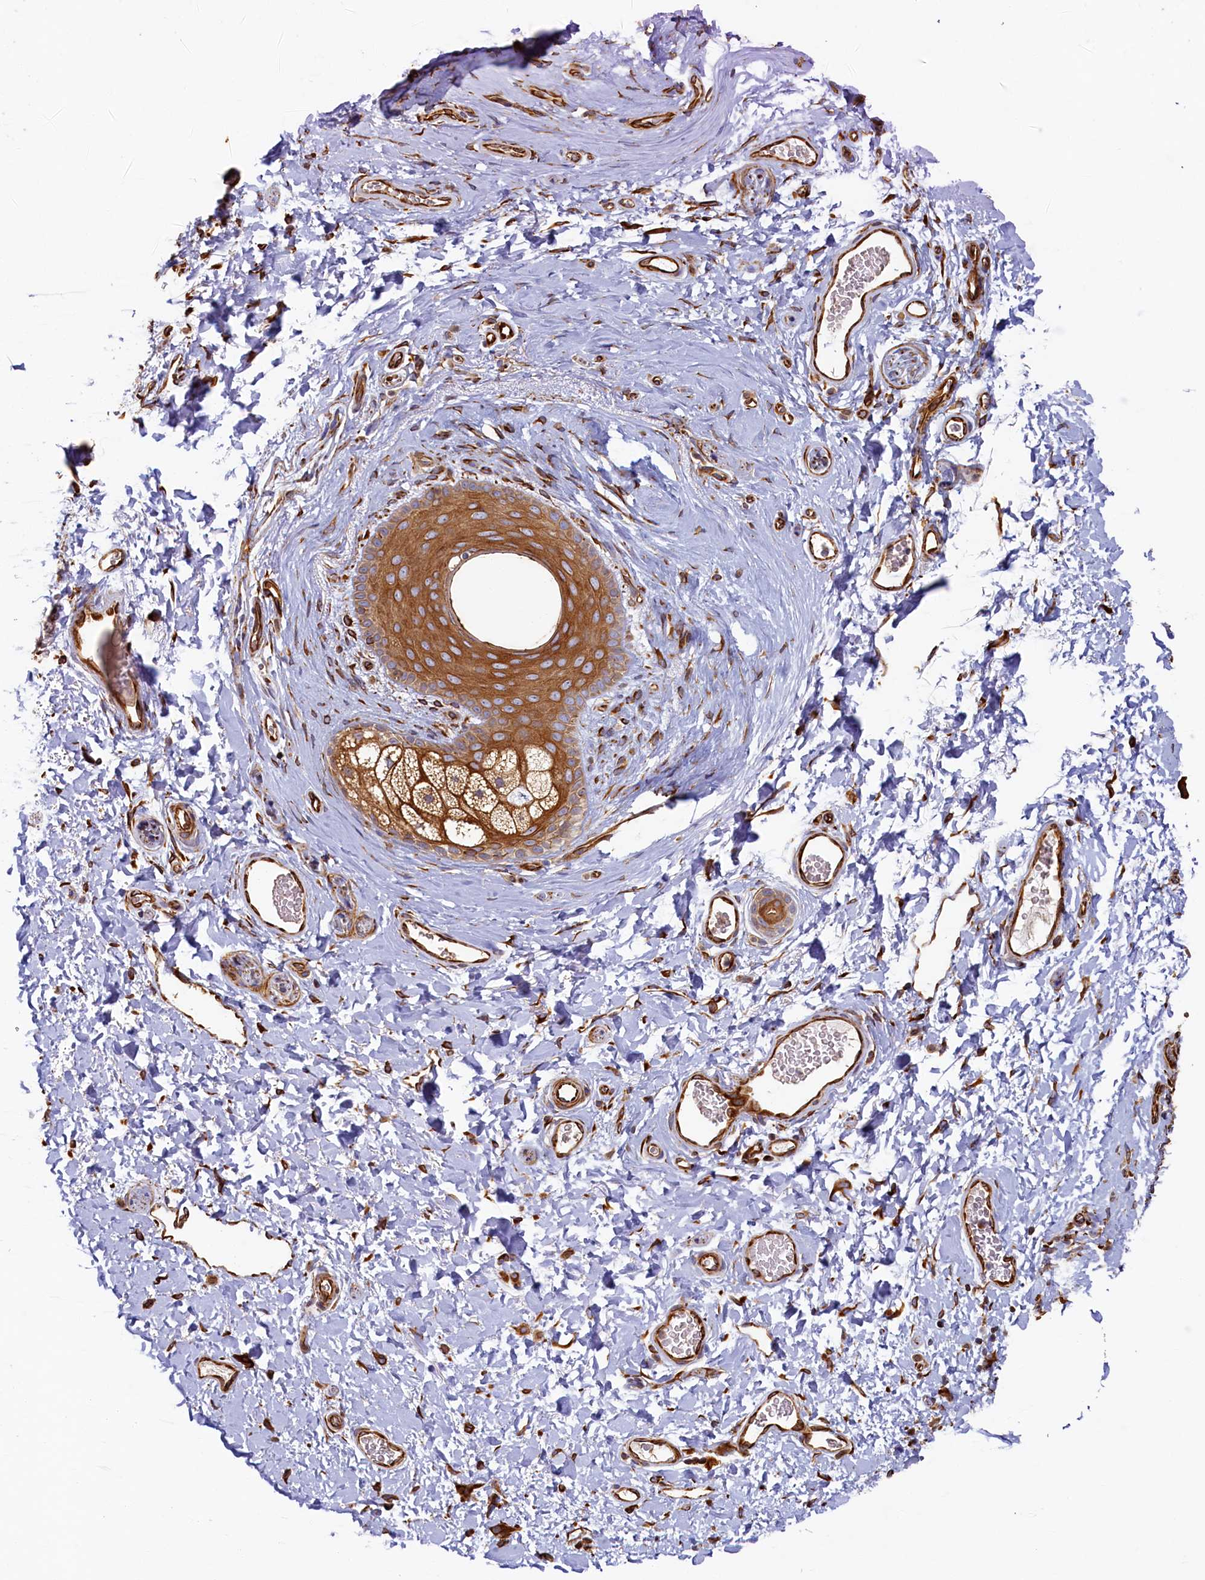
{"staining": {"intensity": "strong", "quantity": ">75%", "location": "cytoplasmic/membranous"}, "tissue": "skin", "cell_type": "Epidermal cells", "image_type": "normal", "snomed": [{"axis": "morphology", "description": "Normal tissue, NOS"}, {"axis": "topography", "description": "Anal"}], "caption": "Immunohistochemical staining of unremarkable human skin demonstrates high levels of strong cytoplasmic/membranous positivity in approximately >75% of epidermal cells.", "gene": "LRRC57", "patient": {"sex": "male", "age": 44}}